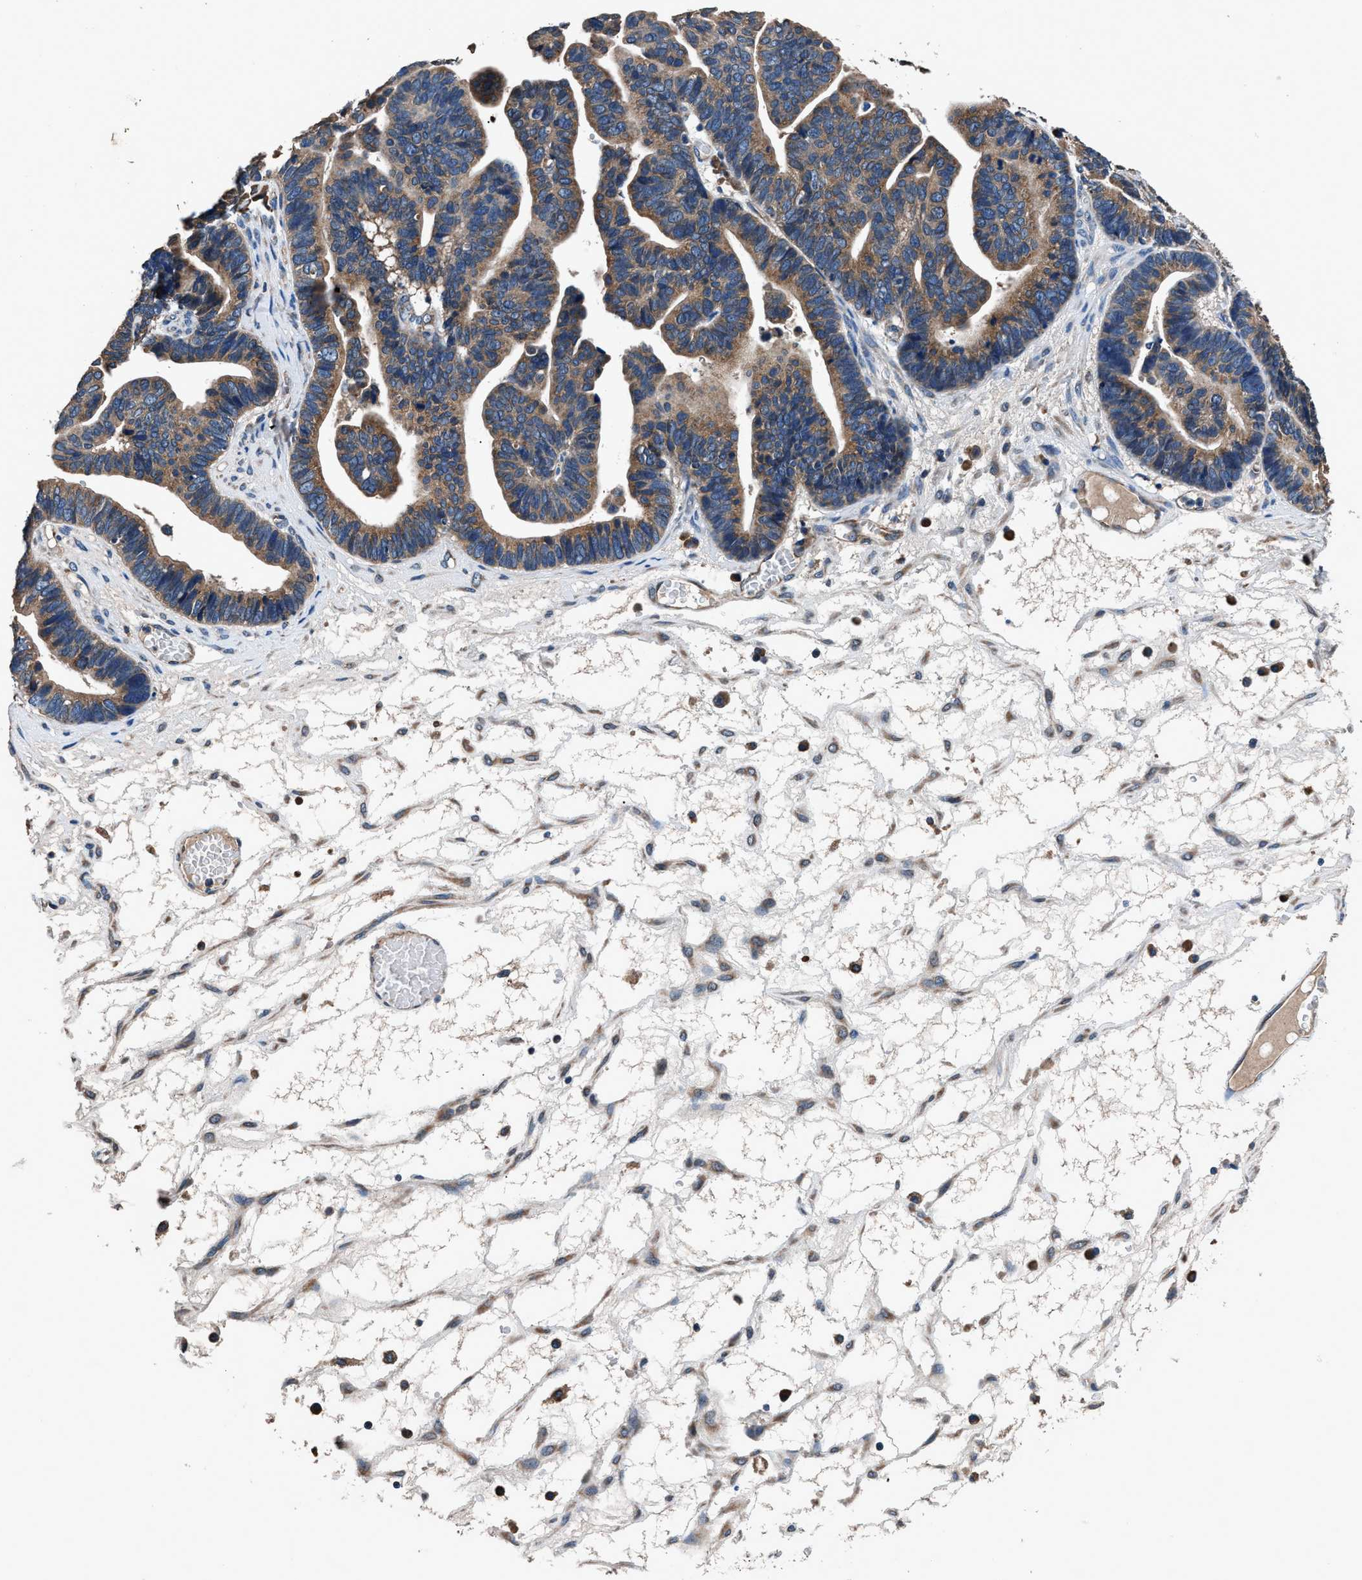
{"staining": {"intensity": "moderate", "quantity": ">75%", "location": "cytoplasmic/membranous"}, "tissue": "ovarian cancer", "cell_type": "Tumor cells", "image_type": "cancer", "snomed": [{"axis": "morphology", "description": "Cystadenocarcinoma, serous, NOS"}, {"axis": "topography", "description": "Ovary"}], "caption": "High-magnification brightfield microscopy of ovarian serous cystadenocarcinoma stained with DAB (3,3'-diaminobenzidine) (brown) and counterstained with hematoxylin (blue). tumor cells exhibit moderate cytoplasmic/membranous staining is present in approximately>75% of cells.", "gene": "DHRS7B", "patient": {"sex": "female", "age": 56}}